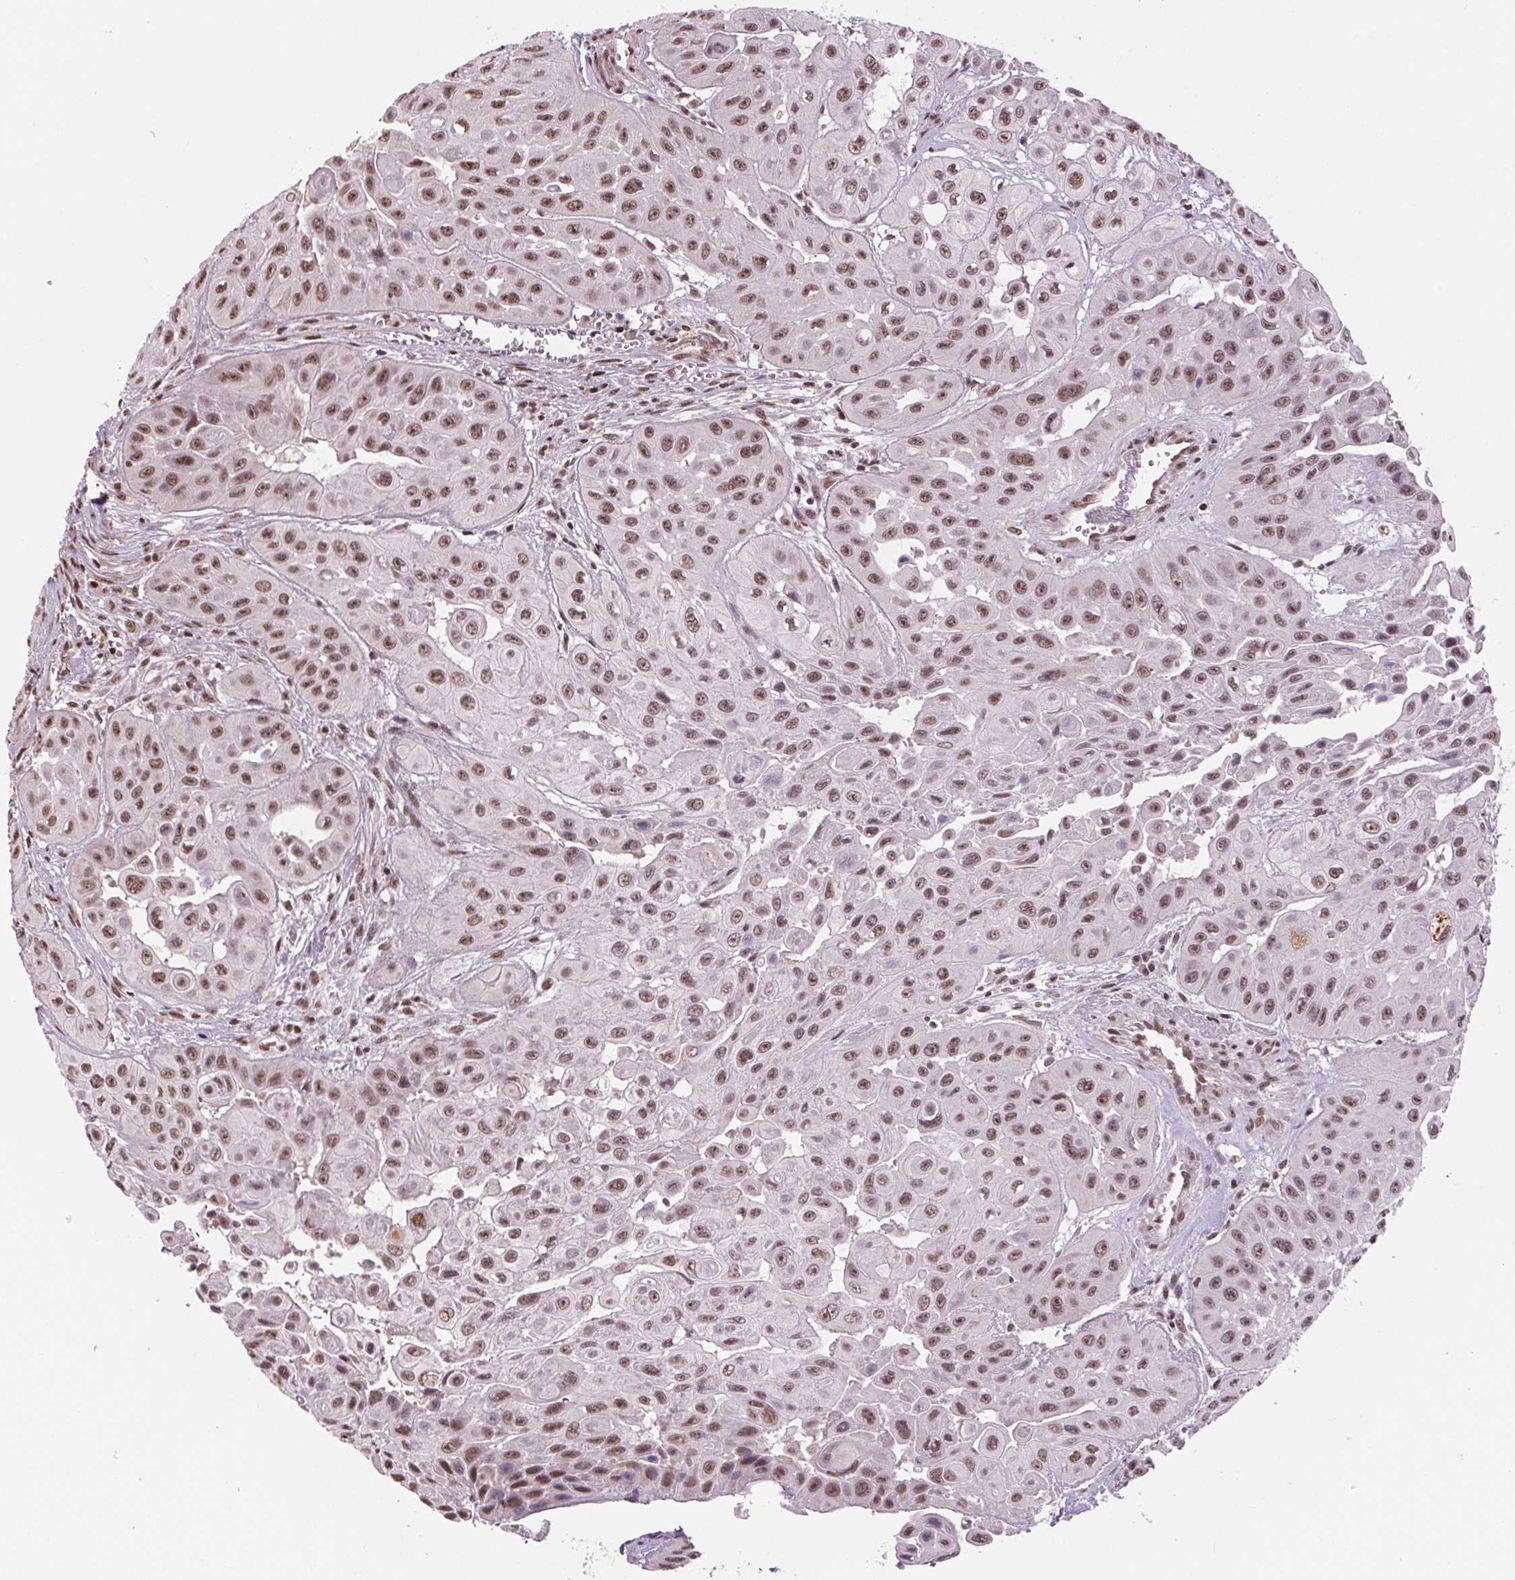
{"staining": {"intensity": "moderate", "quantity": ">75%", "location": "nuclear"}, "tissue": "head and neck cancer", "cell_type": "Tumor cells", "image_type": "cancer", "snomed": [{"axis": "morphology", "description": "Adenocarcinoma, NOS"}, {"axis": "topography", "description": "Head-Neck"}], "caption": "About >75% of tumor cells in human adenocarcinoma (head and neck) display moderate nuclear protein positivity as visualized by brown immunohistochemical staining.", "gene": "RAD23A", "patient": {"sex": "male", "age": 73}}